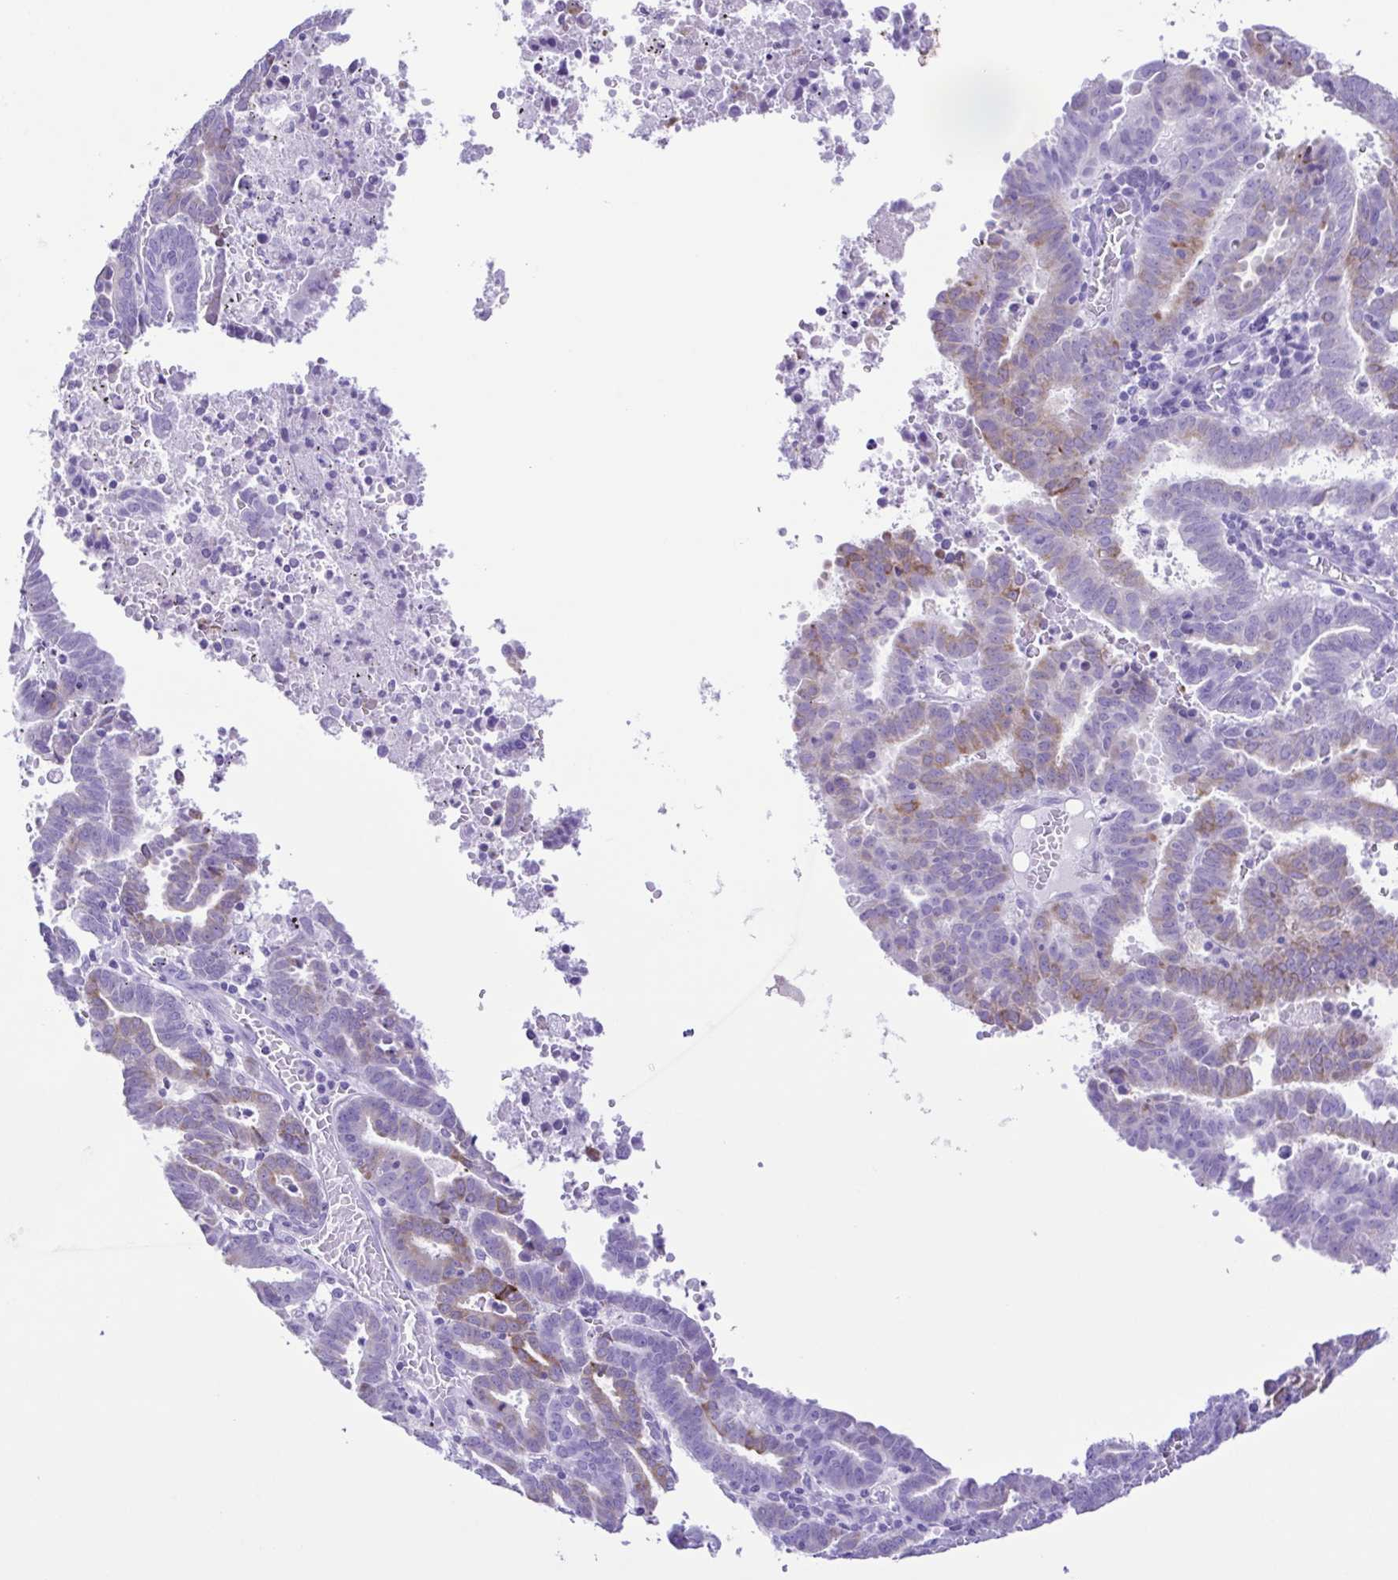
{"staining": {"intensity": "moderate", "quantity": "<25%", "location": "cytoplasmic/membranous"}, "tissue": "endometrial cancer", "cell_type": "Tumor cells", "image_type": "cancer", "snomed": [{"axis": "morphology", "description": "Adenocarcinoma, NOS"}, {"axis": "topography", "description": "Uterus"}], "caption": "The photomicrograph displays a brown stain indicating the presence of a protein in the cytoplasmic/membranous of tumor cells in endometrial adenocarcinoma. The staining is performed using DAB brown chromogen to label protein expression. The nuclei are counter-stained blue using hematoxylin.", "gene": "ERP27", "patient": {"sex": "female", "age": 83}}